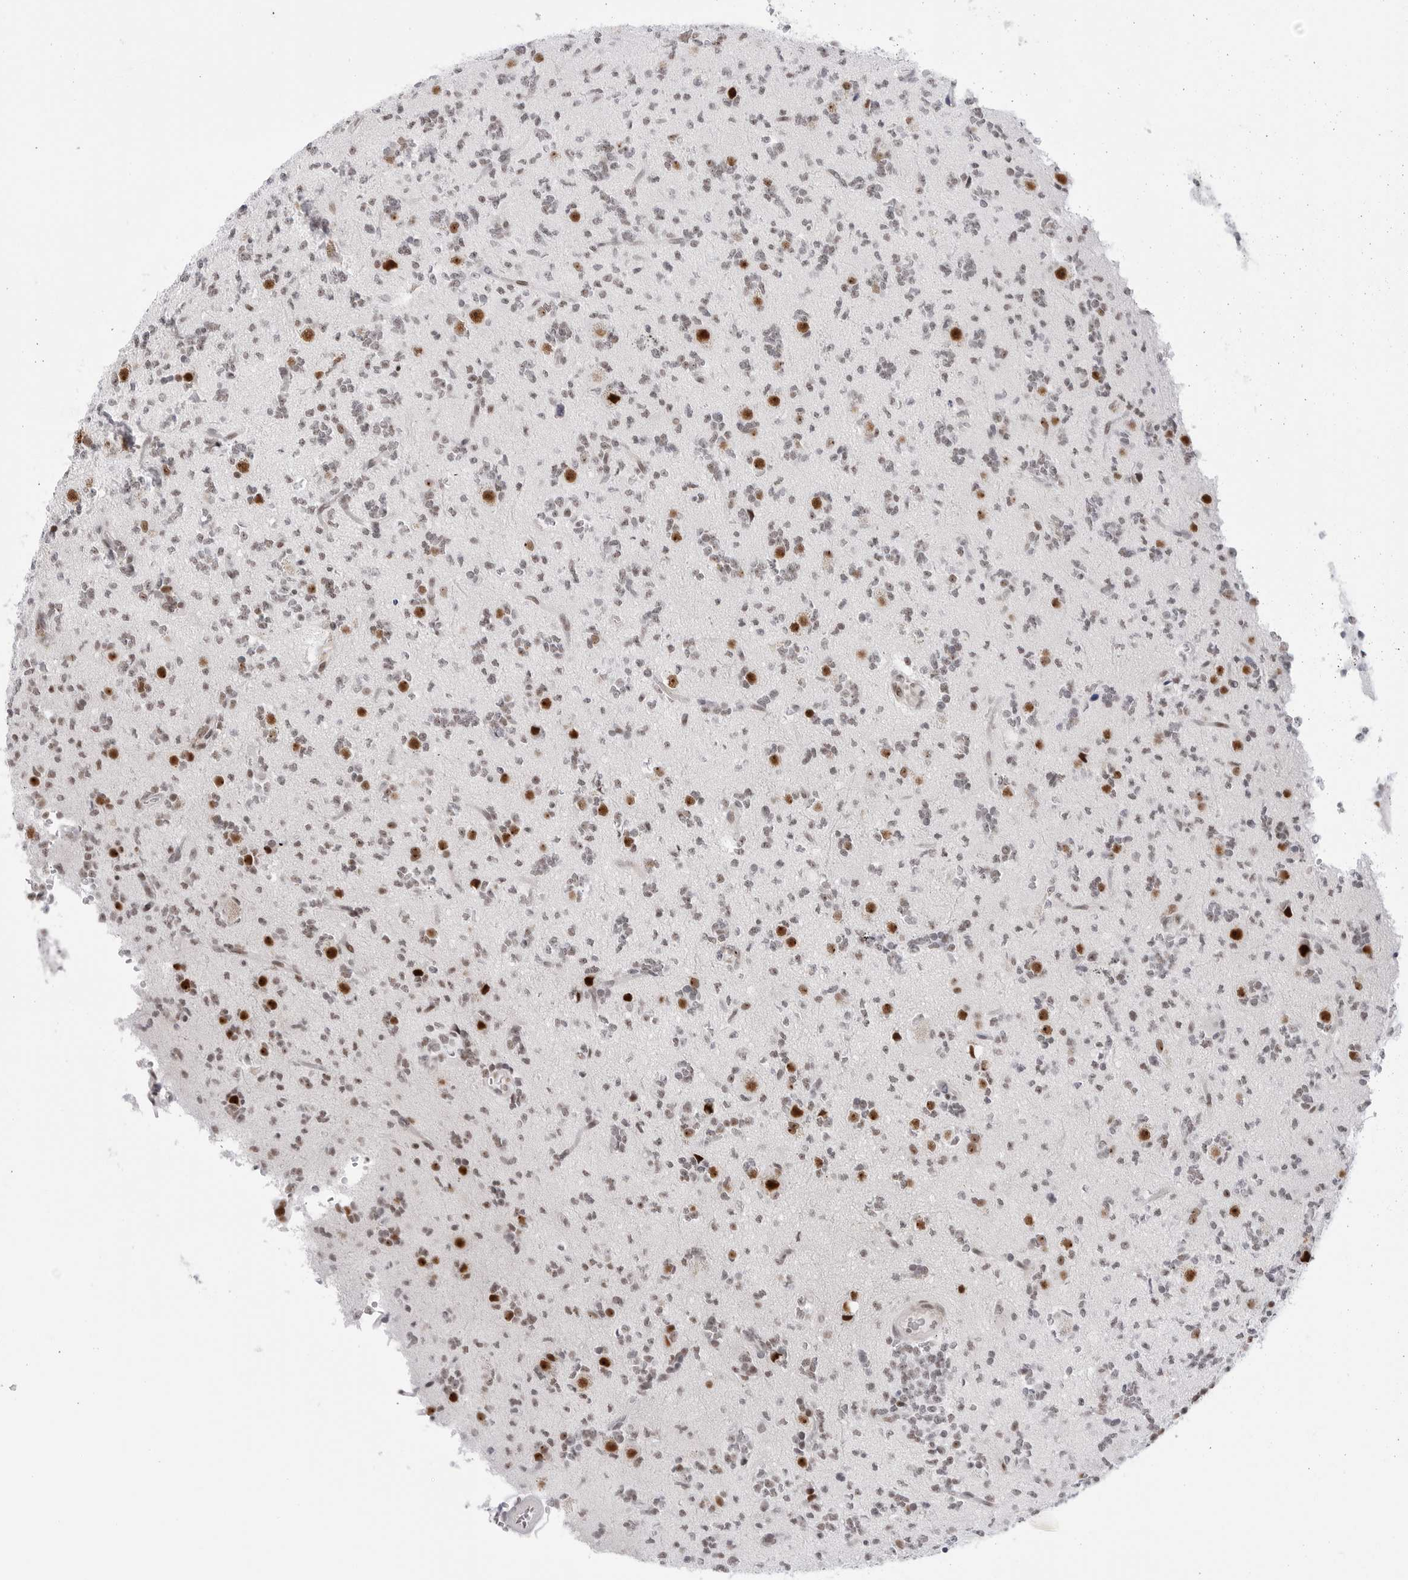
{"staining": {"intensity": "strong", "quantity": "<25%", "location": "nuclear"}, "tissue": "glioma", "cell_type": "Tumor cells", "image_type": "cancer", "snomed": [{"axis": "morphology", "description": "Glioma, malignant, High grade"}, {"axis": "topography", "description": "Brain"}], "caption": "There is medium levels of strong nuclear staining in tumor cells of malignant glioma (high-grade), as demonstrated by immunohistochemical staining (brown color).", "gene": "C1orf162", "patient": {"sex": "female", "age": 62}}